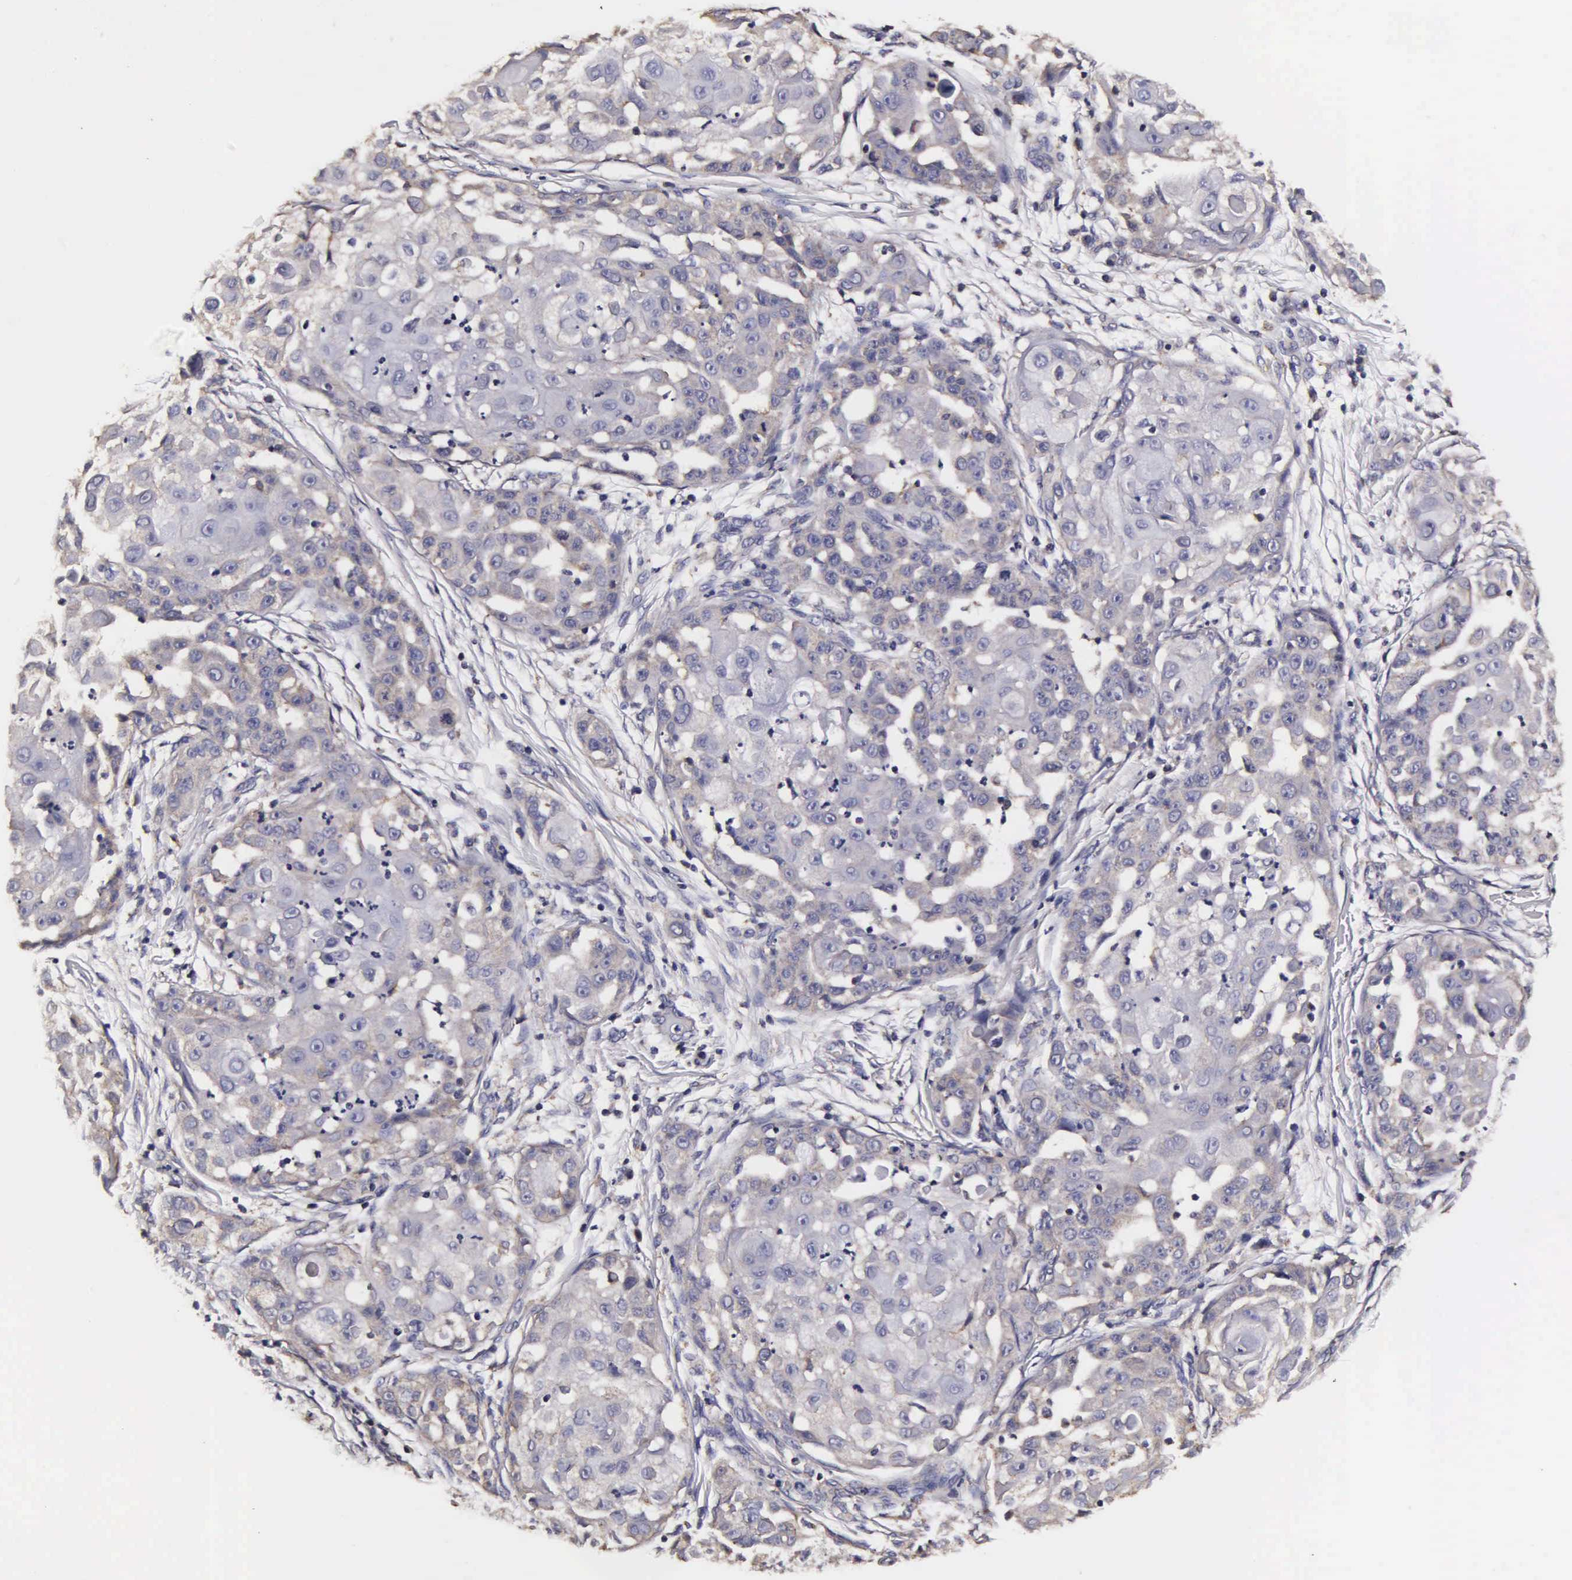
{"staining": {"intensity": "negative", "quantity": "none", "location": "none"}, "tissue": "skin cancer", "cell_type": "Tumor cells", "image_type": "cancer", "snomed": [{"axis": "morphology", "description": "Squamous cell carcinoma, NOS"}, {"axis": "topography", "description": "Skin"}], "caption": "Image shows no significant protein positivity in tumor cells of skin cancer. (DAB immunohistochemistry (IHC) visualized using brightfield microscopy, high magnification).", "gene": "PSMA3", "patient": {"sex": "female", "age": 57}}